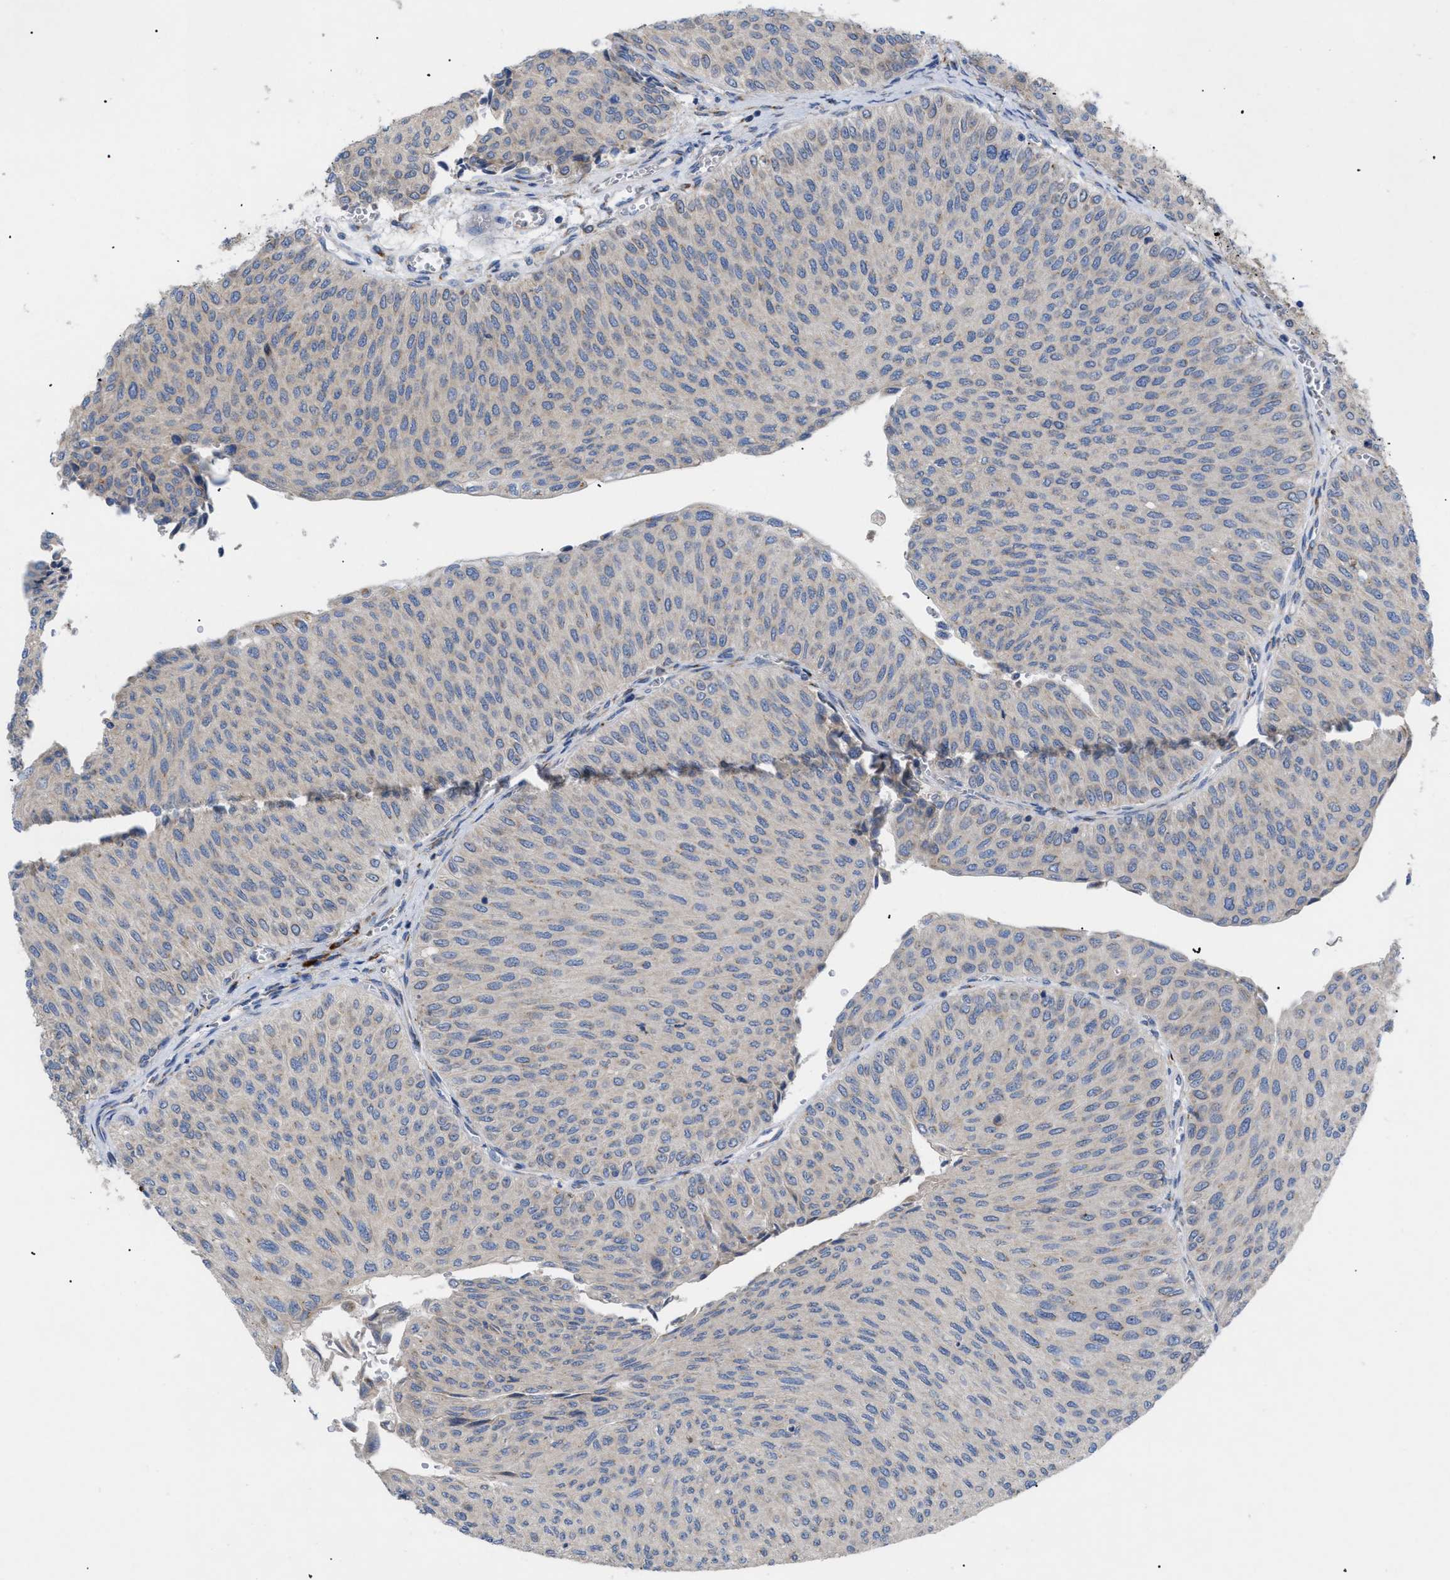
{"staining": {"intensity": "negative", "quantity": "none", "location": "none"}, "tissue": "urothelial cancer", "cell_type": "Tumor cells", "image_type": "cancer", "snomed": [{"axis": "morphology", "description": "Urothelial carcinoma, Low grade"}, {"axis": "topography", "description": "Urinary bladder"}], "caption": "High magnification brightfield microscopy of urothelial carcinoma (low-grade) stained with DAB (brown) and counterstained with hematoxylin (blue): tumor cells show no significant staining. Brightfield microscopy of IHC stained with DAB (3,3'-diaminobenzidine) (brown) and hematoxylin (blue), captured at high magnification.", "gene": "SLC50A1", "patient": {"sex": "male", "age": 78}}